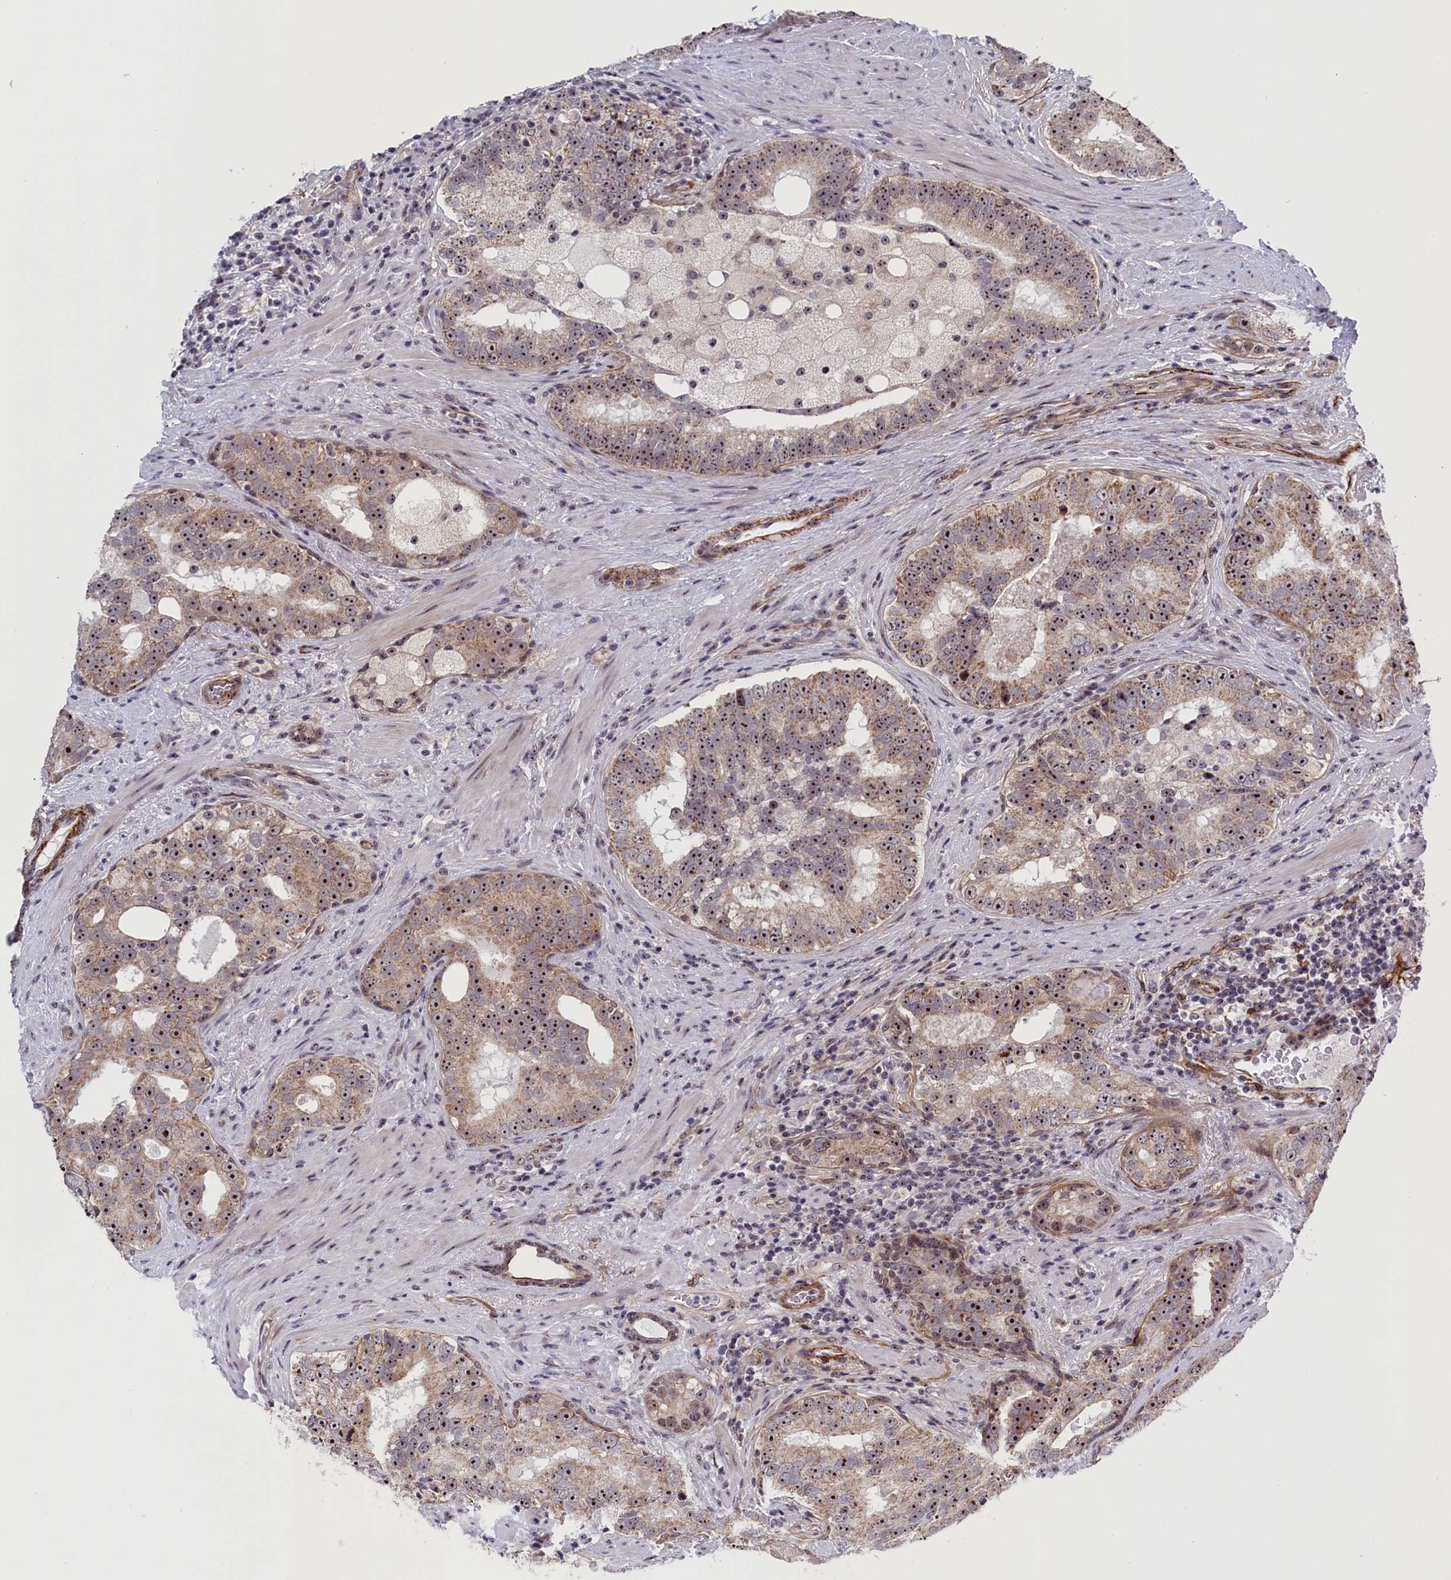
{"staining": {"intensity": "strong", "quantity": ">75%", "location": "nuclear"}, "tissue": "prostate cancer", "cell_type": "Tumor cells", "image_type": "cancer", "snomed": [{"axis": "morphology", "description": "Adenocarcinoma, High grade"}, {"axis": "topography", "description": "Prostate"}], "caption": "Protein staining displays strong nuclear expression in about >75% of tumor cells in prostate high-grade adenocarcinoma.", "gene": "PPAN", "patient": {"sex": "male", "age": 70}}